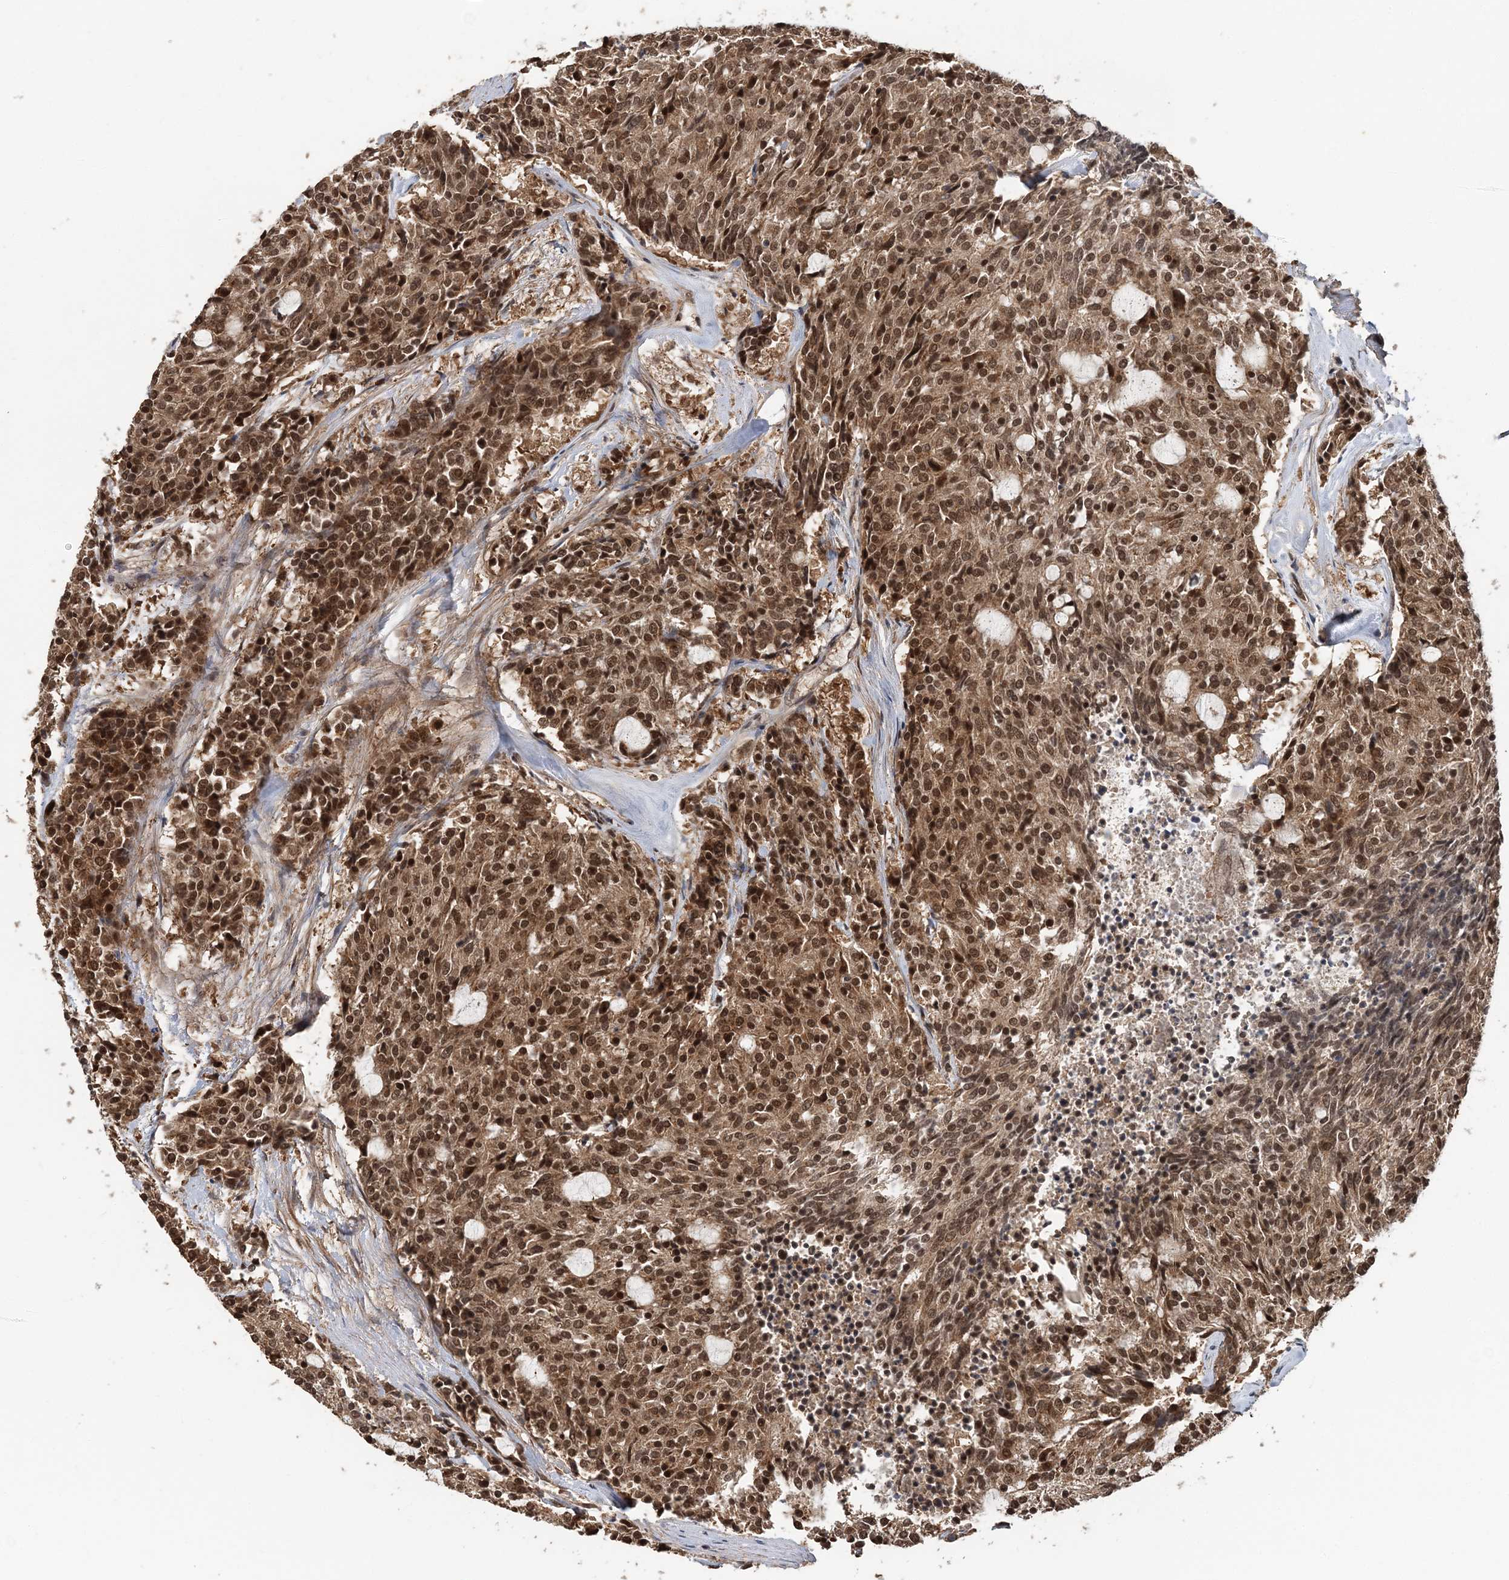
{"staining": {"intensity": "moderate", "quantity": ">75%", "location": "cytoplasmic/membranous,nuclear"}, "tissue": "carcinoid", "cell_type": "Tumor cells", "image_type": "cancer", "snomed": [{"axis": "morphology", "description": "Carcinoid, malignant, NOS"}, {"axis": "topography", "description": "Pancreas"}], "caption": "Immunohistochemistry (IHC) of malignant carcinoid exhibits medium levels of moderate cytoplasmic/membranous and nuclear expression in approximately >75% of tumor cells. (brown staining indicates protein expression, while blue staining denotes nuclei).", "gene": "TSHZ2", "patient": {"sex": "female", "age": 54}}